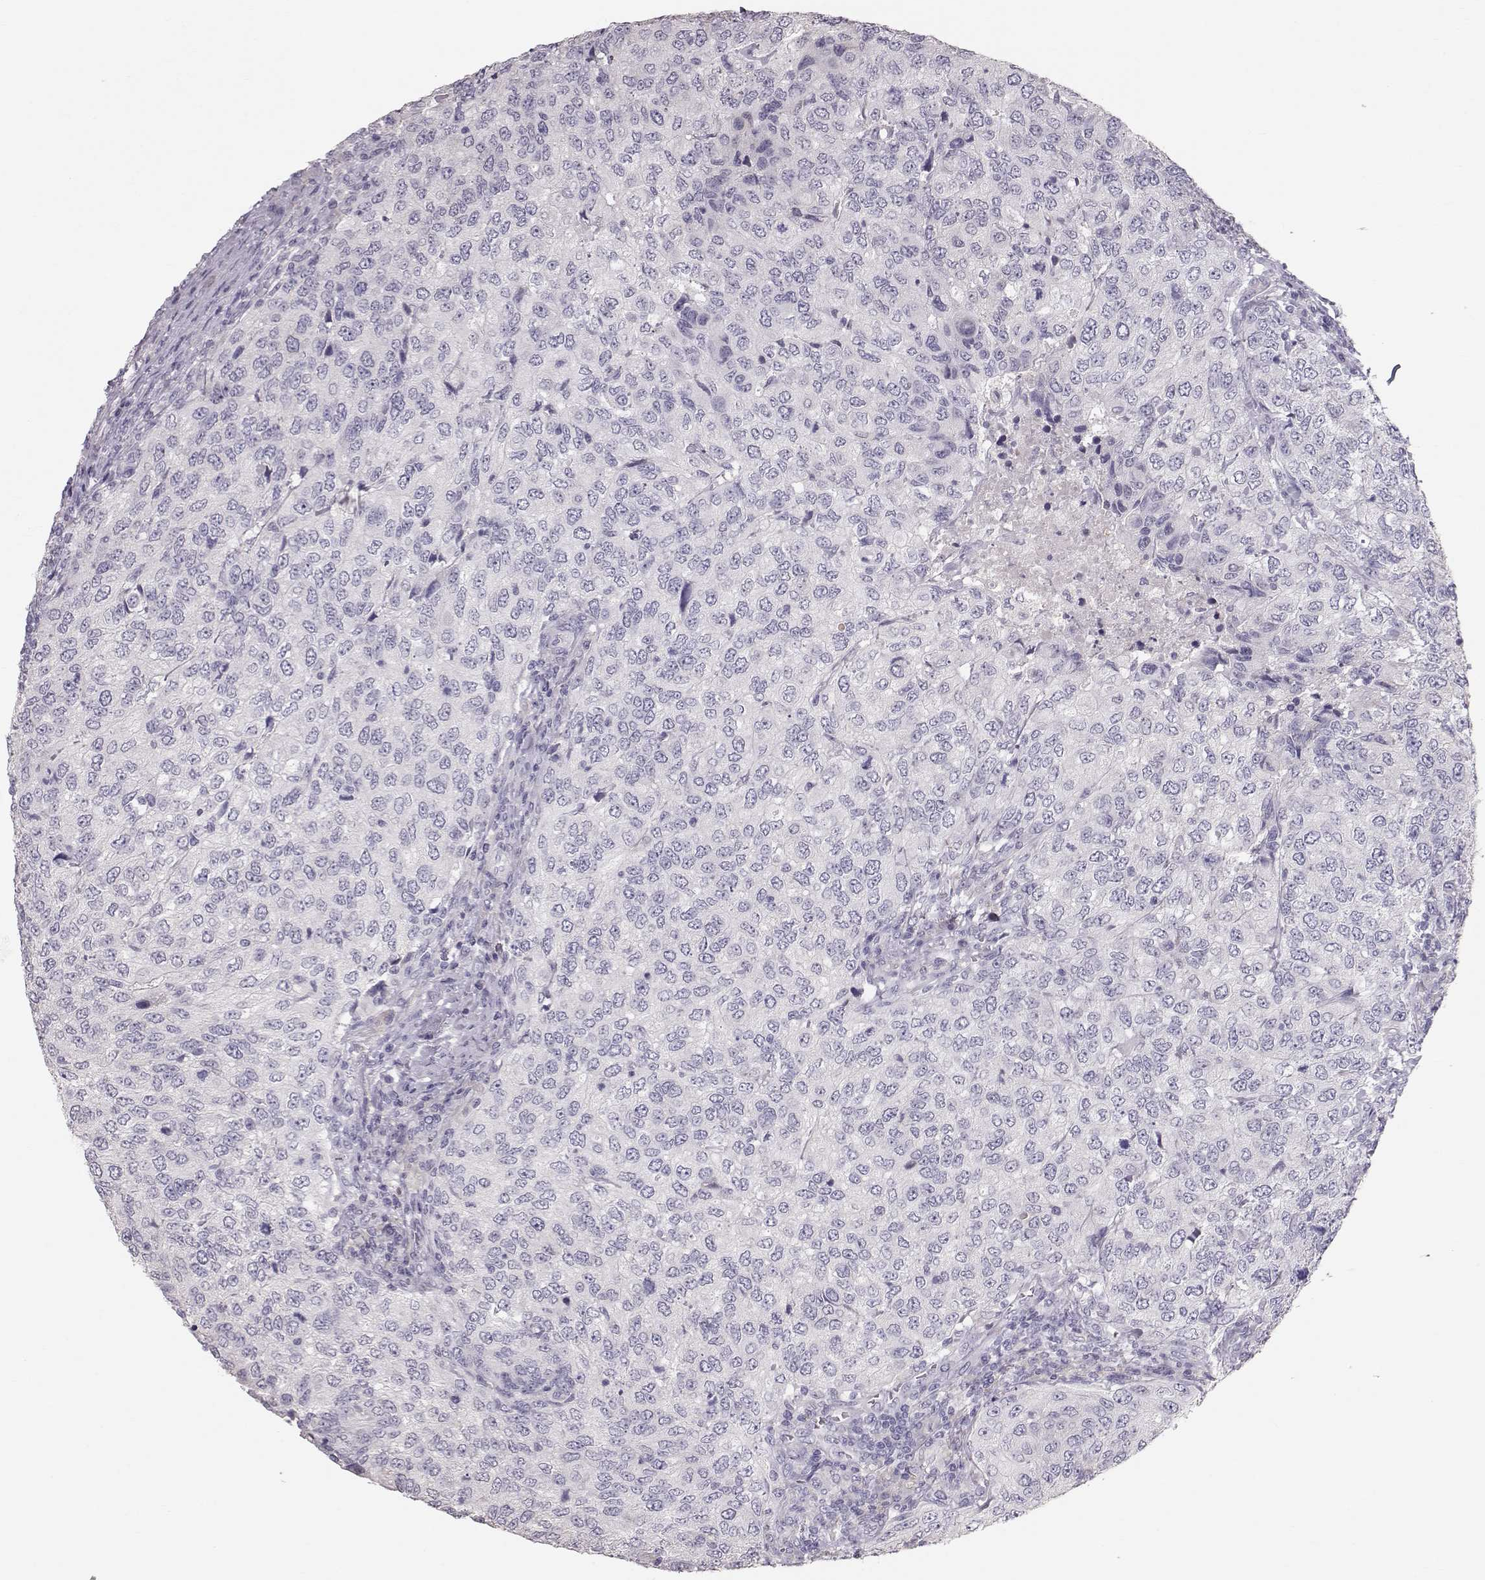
{"staining": {"intensity": "negative", "quantity": "none", "location": "none"}, "tissue": "urothelial cancer", "cell_type": "Tumor cells", "image_type": "cancer", "snomed": [{"axis": "morphology", "description": "Urothelial carcinoma, High grade"}, {"axis": "topography", "description": "Urinary bladder"}], "caption": "Micrograph shows no significant protein staining in tumor cells of high-grade urothelial carcinoma. (DAB immunohistochemistry (IHC) with hematoxylin counter stain).", "gene": "POU1F1", "patient": {"sex": "female", "age": 78}}